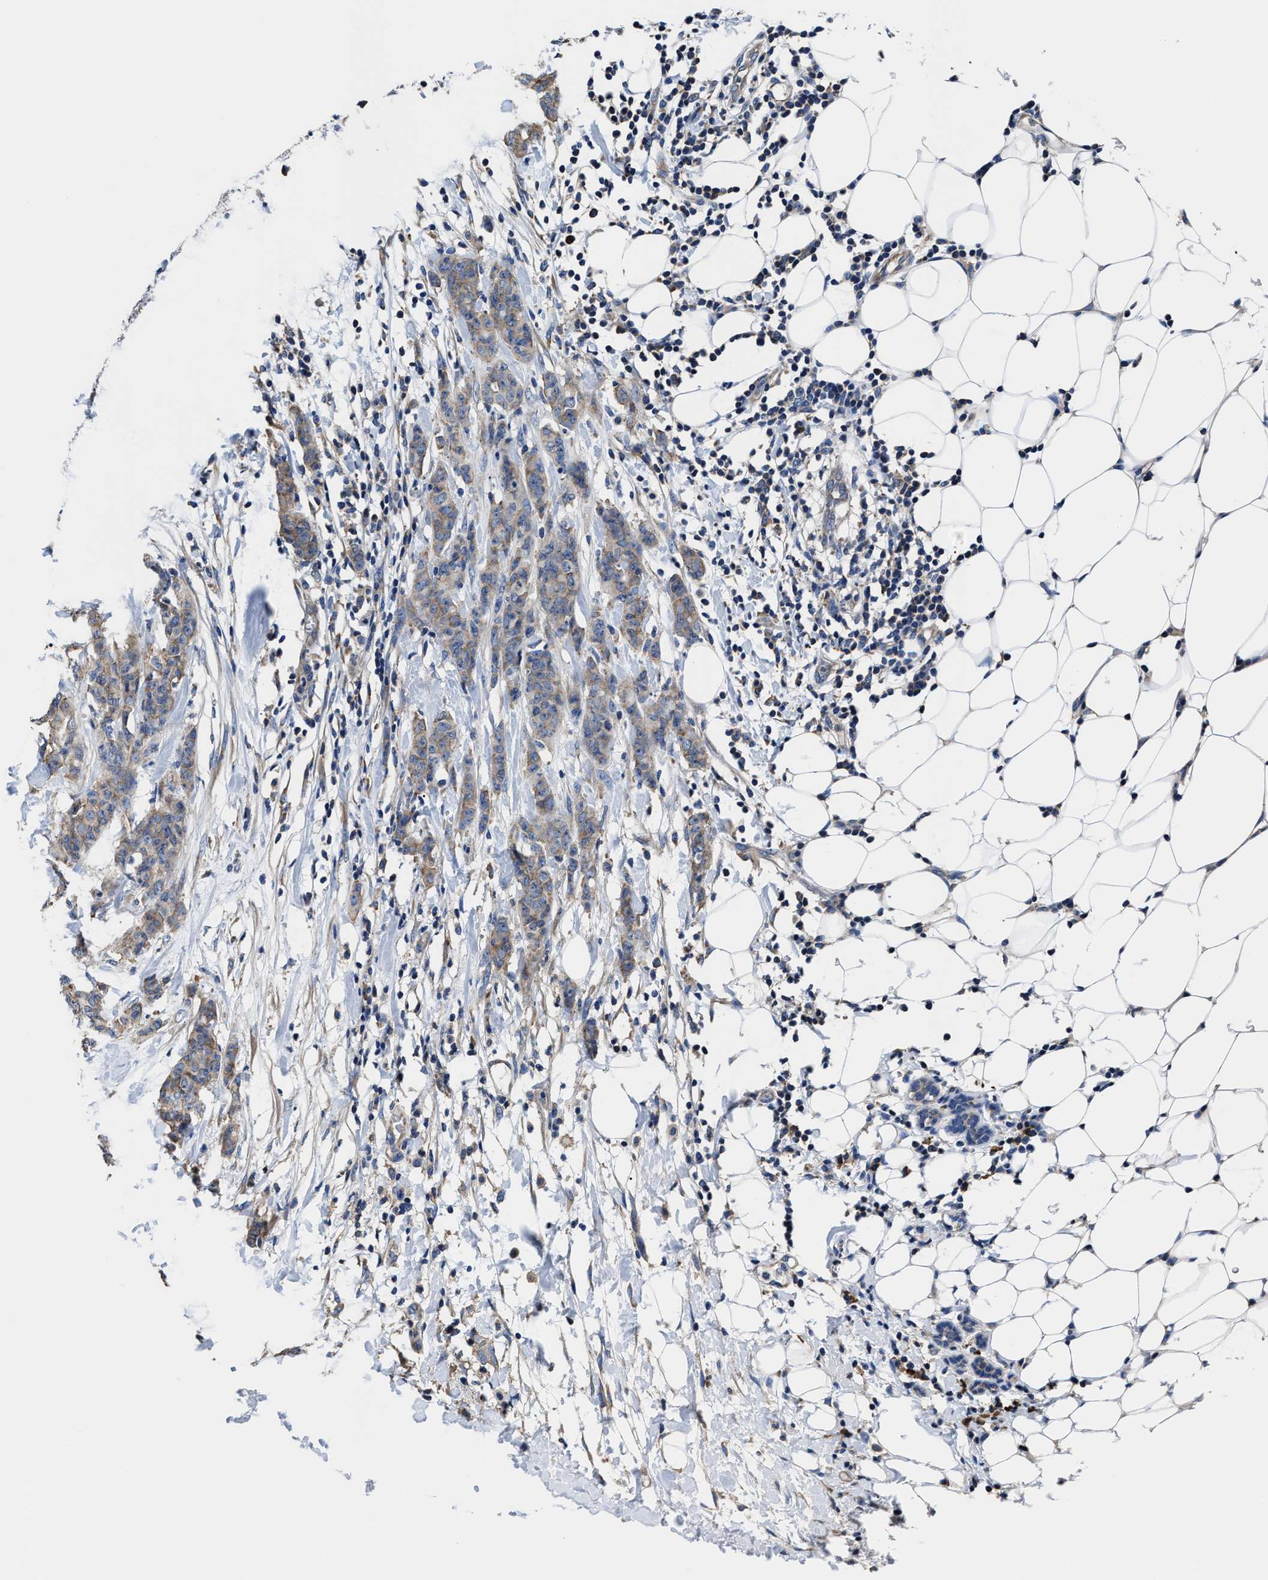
{"staining": {"intensity": "moderate", "quantity": ">75%", "location": "cytoplasmic/membranous"}, "tissue": "breast cancer", "cell_type": "Tumor cells", "image_type": "cancer", "snomed": [{"axis": "morphology", "description": "Normal tissue, NOS"}, {"axis": "morphology", "description": "Duct carcinoma"}, {"axis": "topography", "description": "Breast"}], "caption": "Breast cancer (invasive ductal carcinoma) stained with DAB (3,3'-diaminobenzidine) immunohistochemistry reveals medium levels of moderate cytoplasmic/membranous staining in about >75% of tumor cells.", "gene": "SRPK2", "patient": {"sex": "female", "age": 40}}